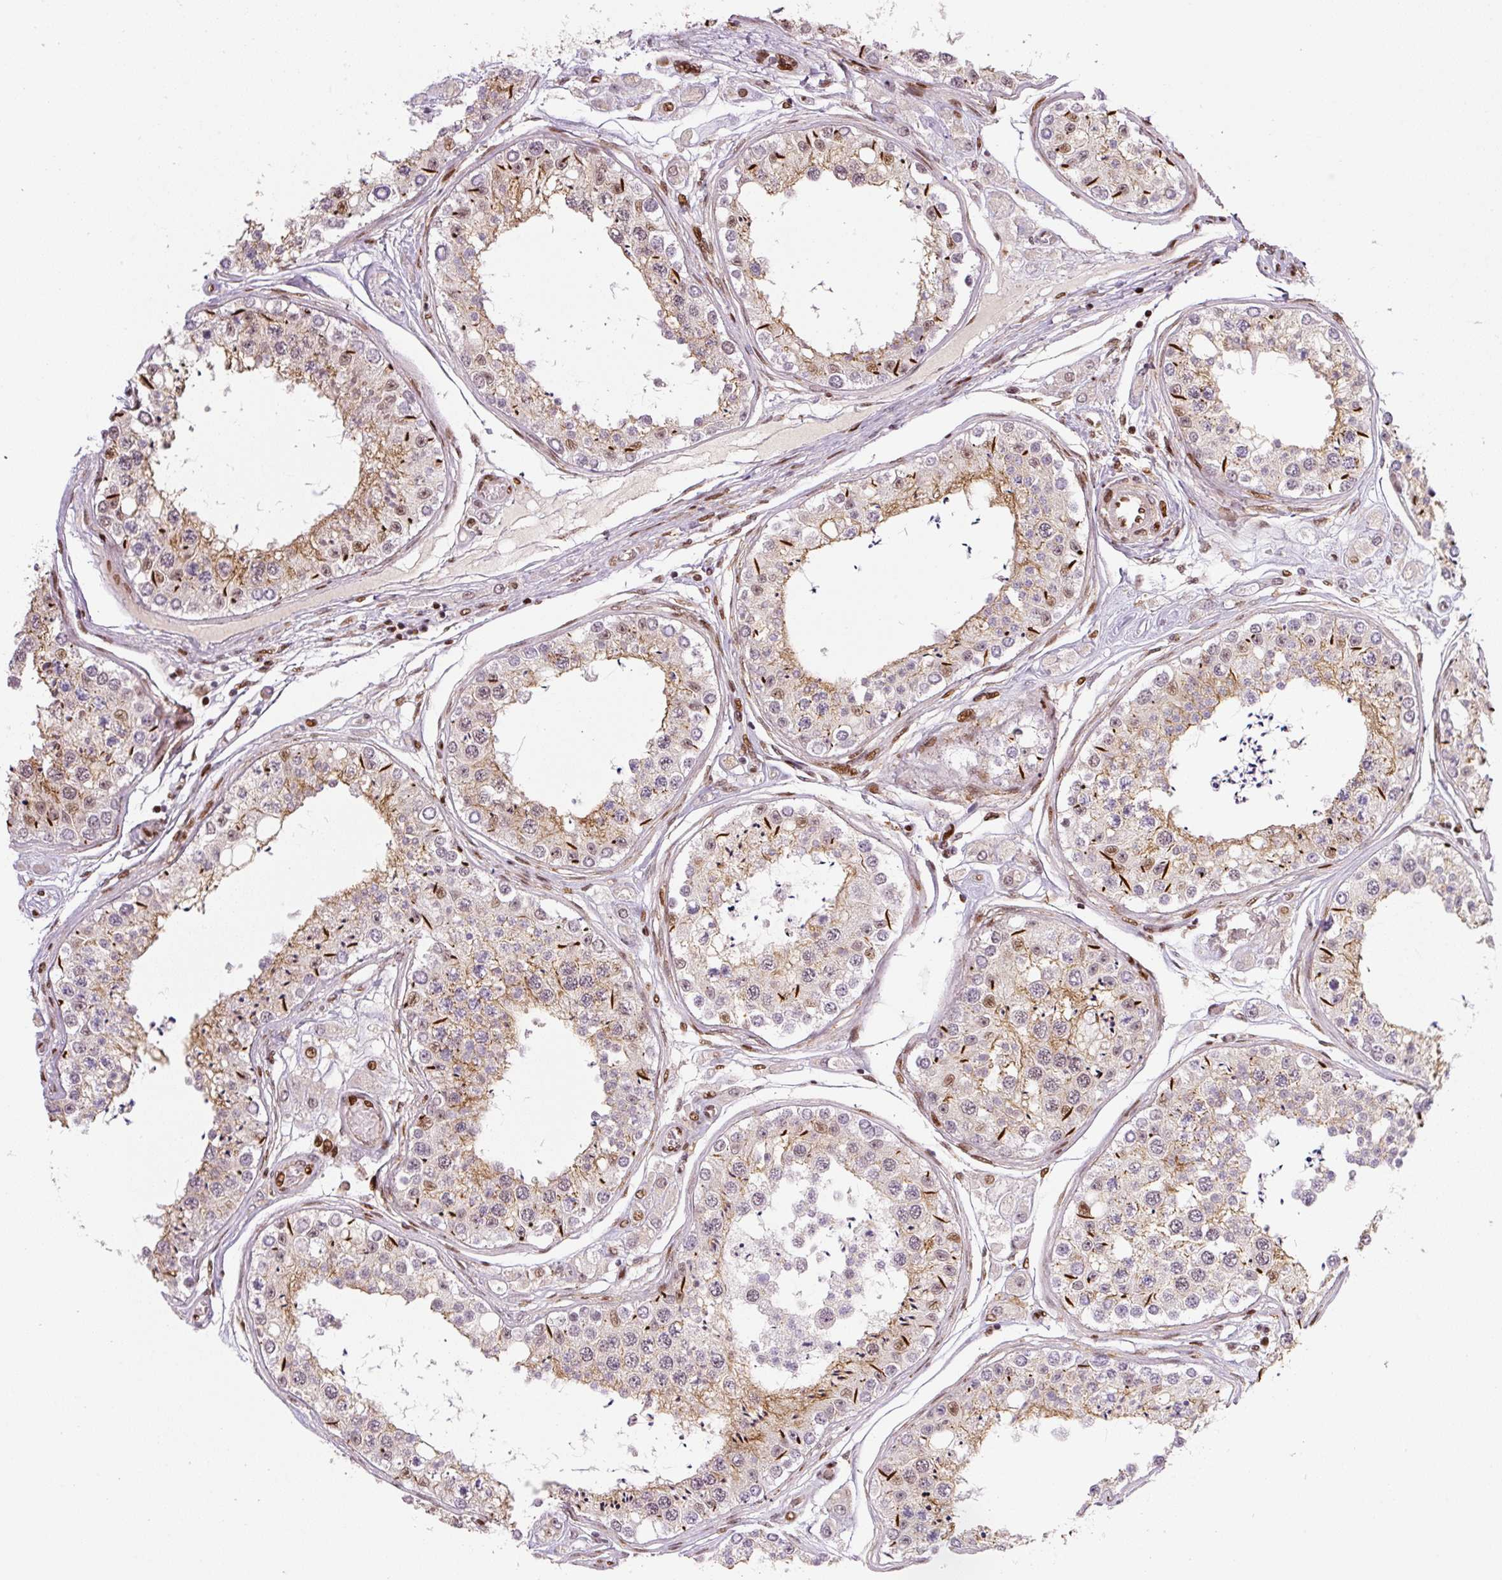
{"staining": {"intensity": "strong", "quantity": "25%-75%", "location": "nuclear"}, "tissue": "testis", "cell_type": "Cells in seminiferous ducts", "image_type": "normal", "snomed": [{"axis": "morphology", "description": "Normal tissue, NOS"}, {"axis": "topography", "description": "Testis"}], "caption": "Protein staining of benign testis demonstrates strong nuclear expression in about 25%-75% of cells in seminiferous ducts.", "gene": "PYDC2", "patient": {"sex": "male", "age": 25}}